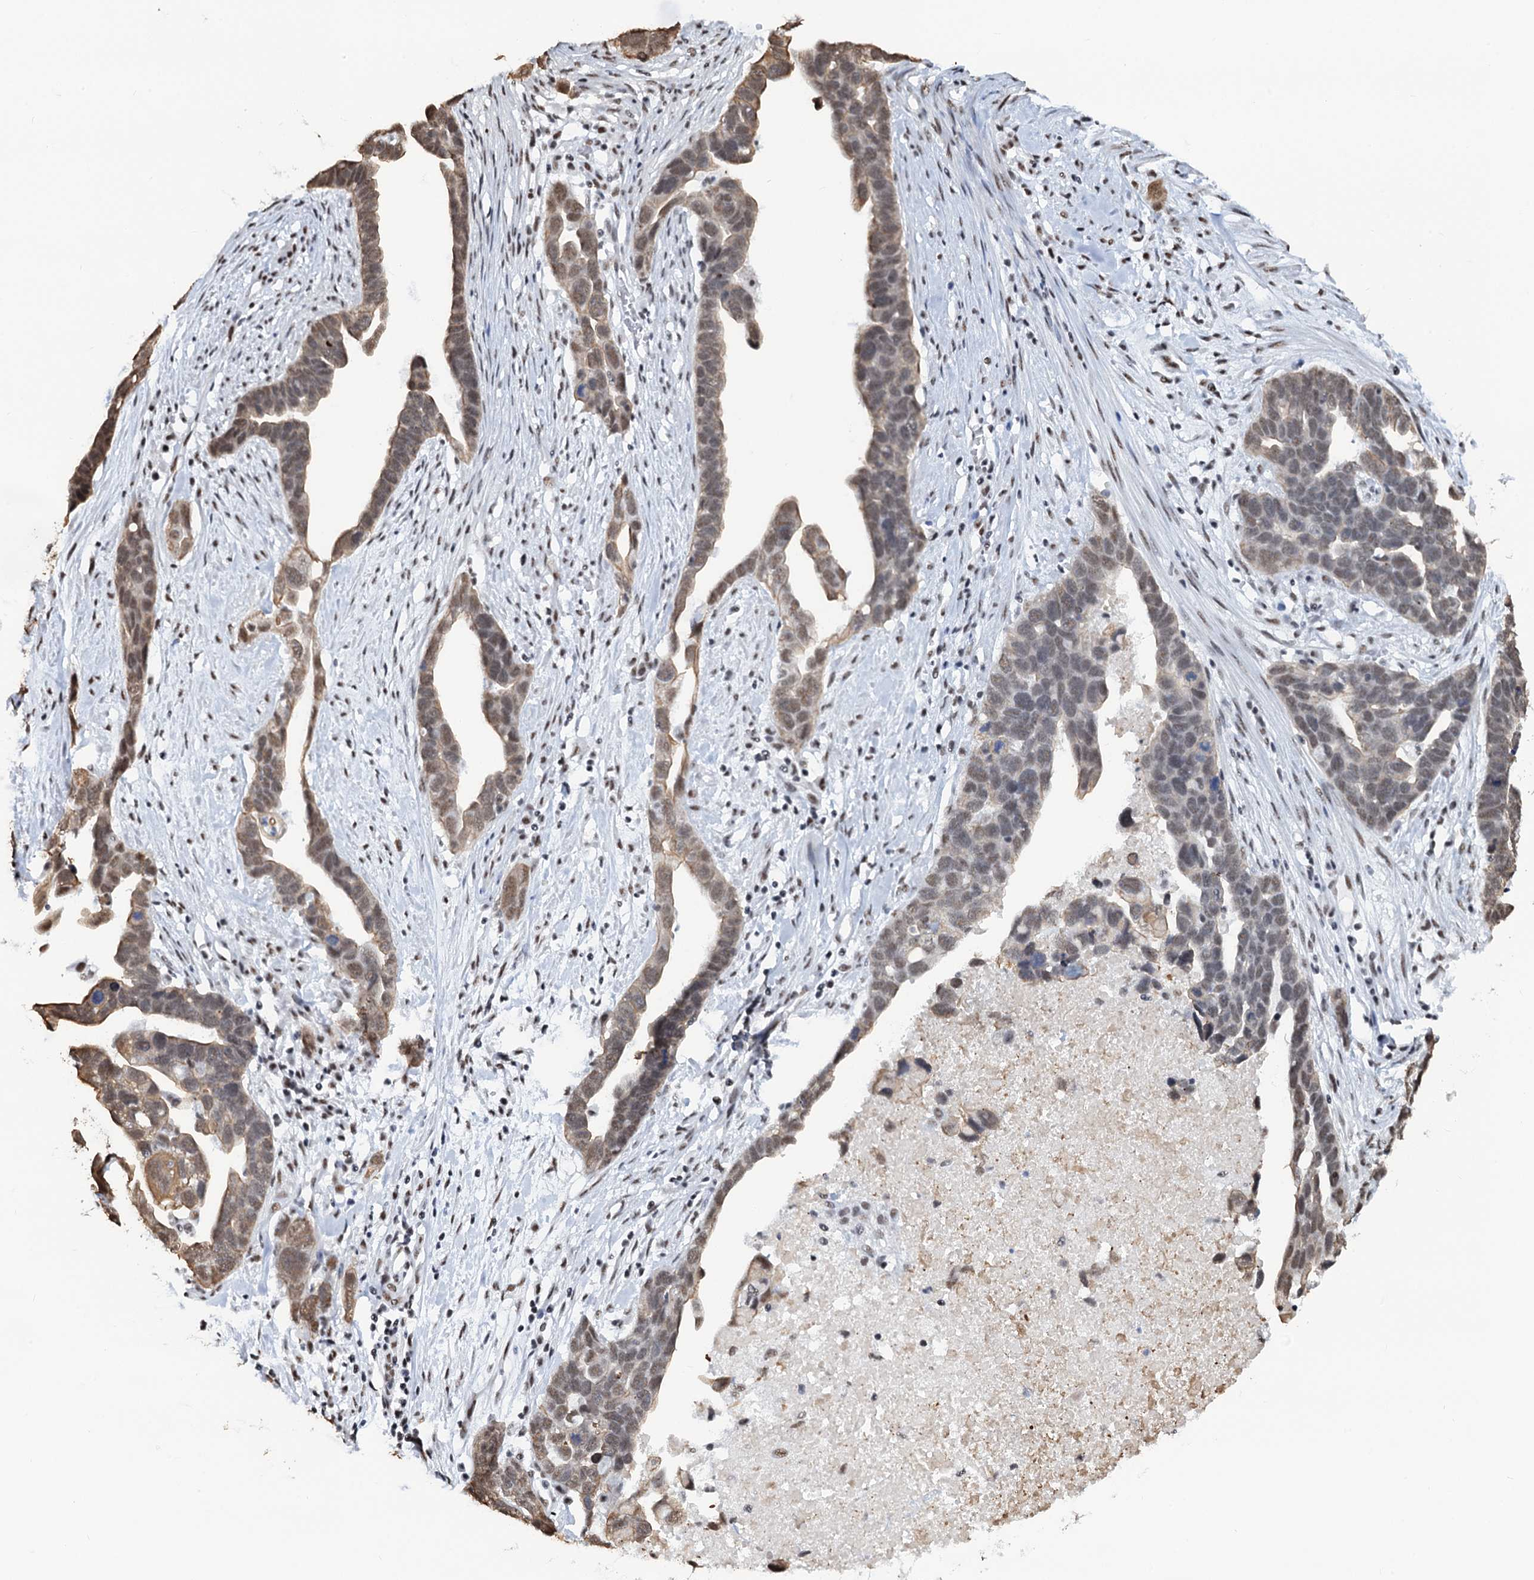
{"staining": {"intensity": "weak", "quantity": "25%-75%", "location": "nuclear"}, "tissue": "ovarian cancer", "cell_type": "Tumor cells", "image_type": "cancer", "snomed": [{"axis": "morphology", "description": "Cystadenocarcinoma, serous, NOS"}, {"axis": "topography", "description": "Ovary"}], "caption": "This is an image of IHC staining of serous cystadenocarcinoma (ovarian), which shows weak positivity in the nuclear of tumor cells.", "gene": "ZNF609", "patient": {"sex": "female", "age": 54}}